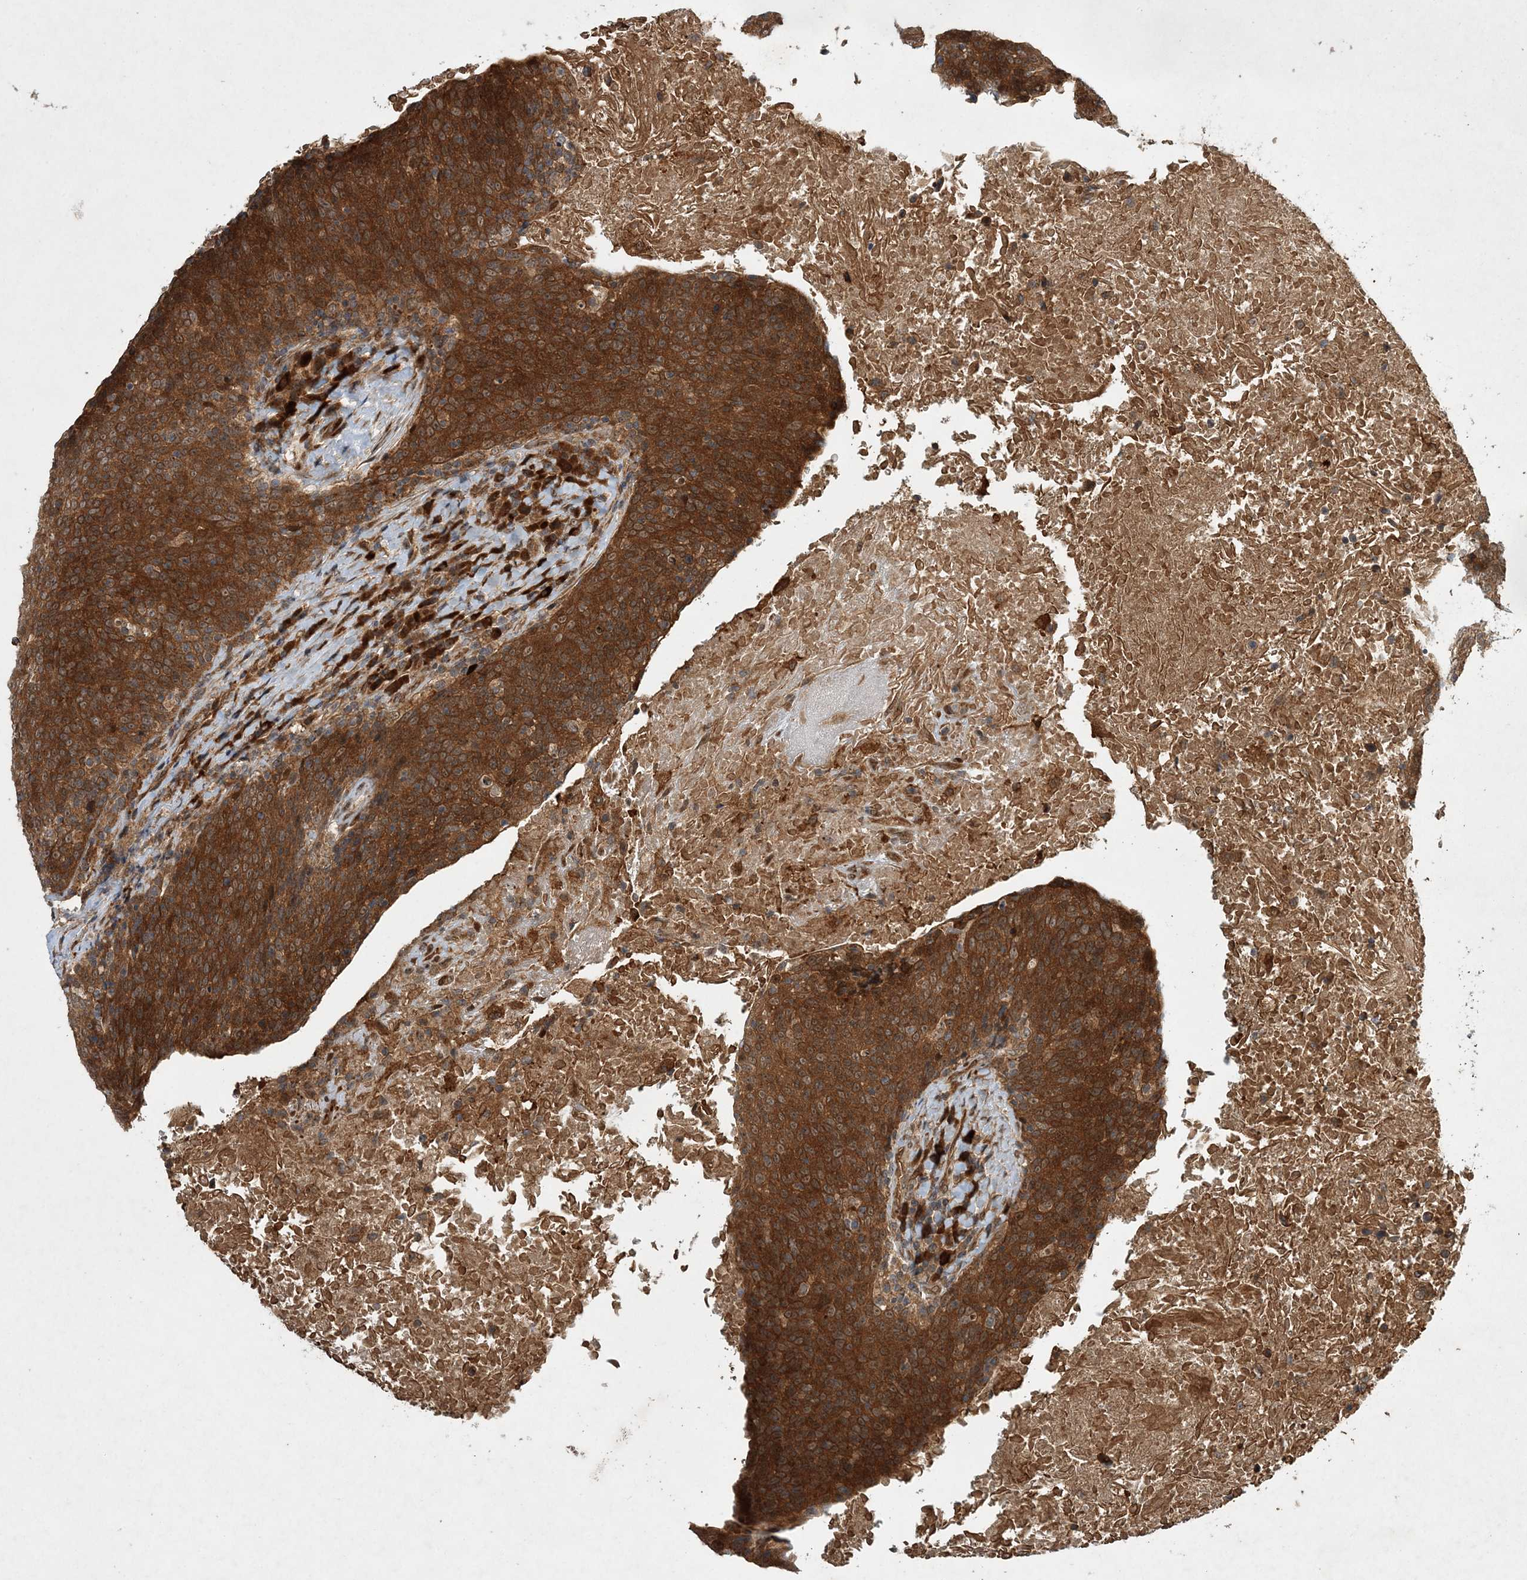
{"staining": {"intensity": "strong", "quantity": ">75%", "location": "cytoplasmic/membranous"}, "tissue": "head and neck cancer", "cell_type": "Tumor cells", "image_type": "cancer", "snomed": [{"axis": "morphology", "description": "Squamous cell carcinoma, NOS"}, {"axis": "morphology", "description": "Squamous cell carcinoma, metastatic, NOS"}, {"axis": "topography", "description": "Lymph node"}, {"axis": "topography", "description": "Head-Neck"}], "caption": "Metastatic squamous cell carcinoma (head and neck) was stained to show a protein in brown. There is high levels of strong cytoplasmic/membranous expression in about >75% of tumor cells.", "gene": "UBTD2", "patient": {"sex": "male", "age": 62}}